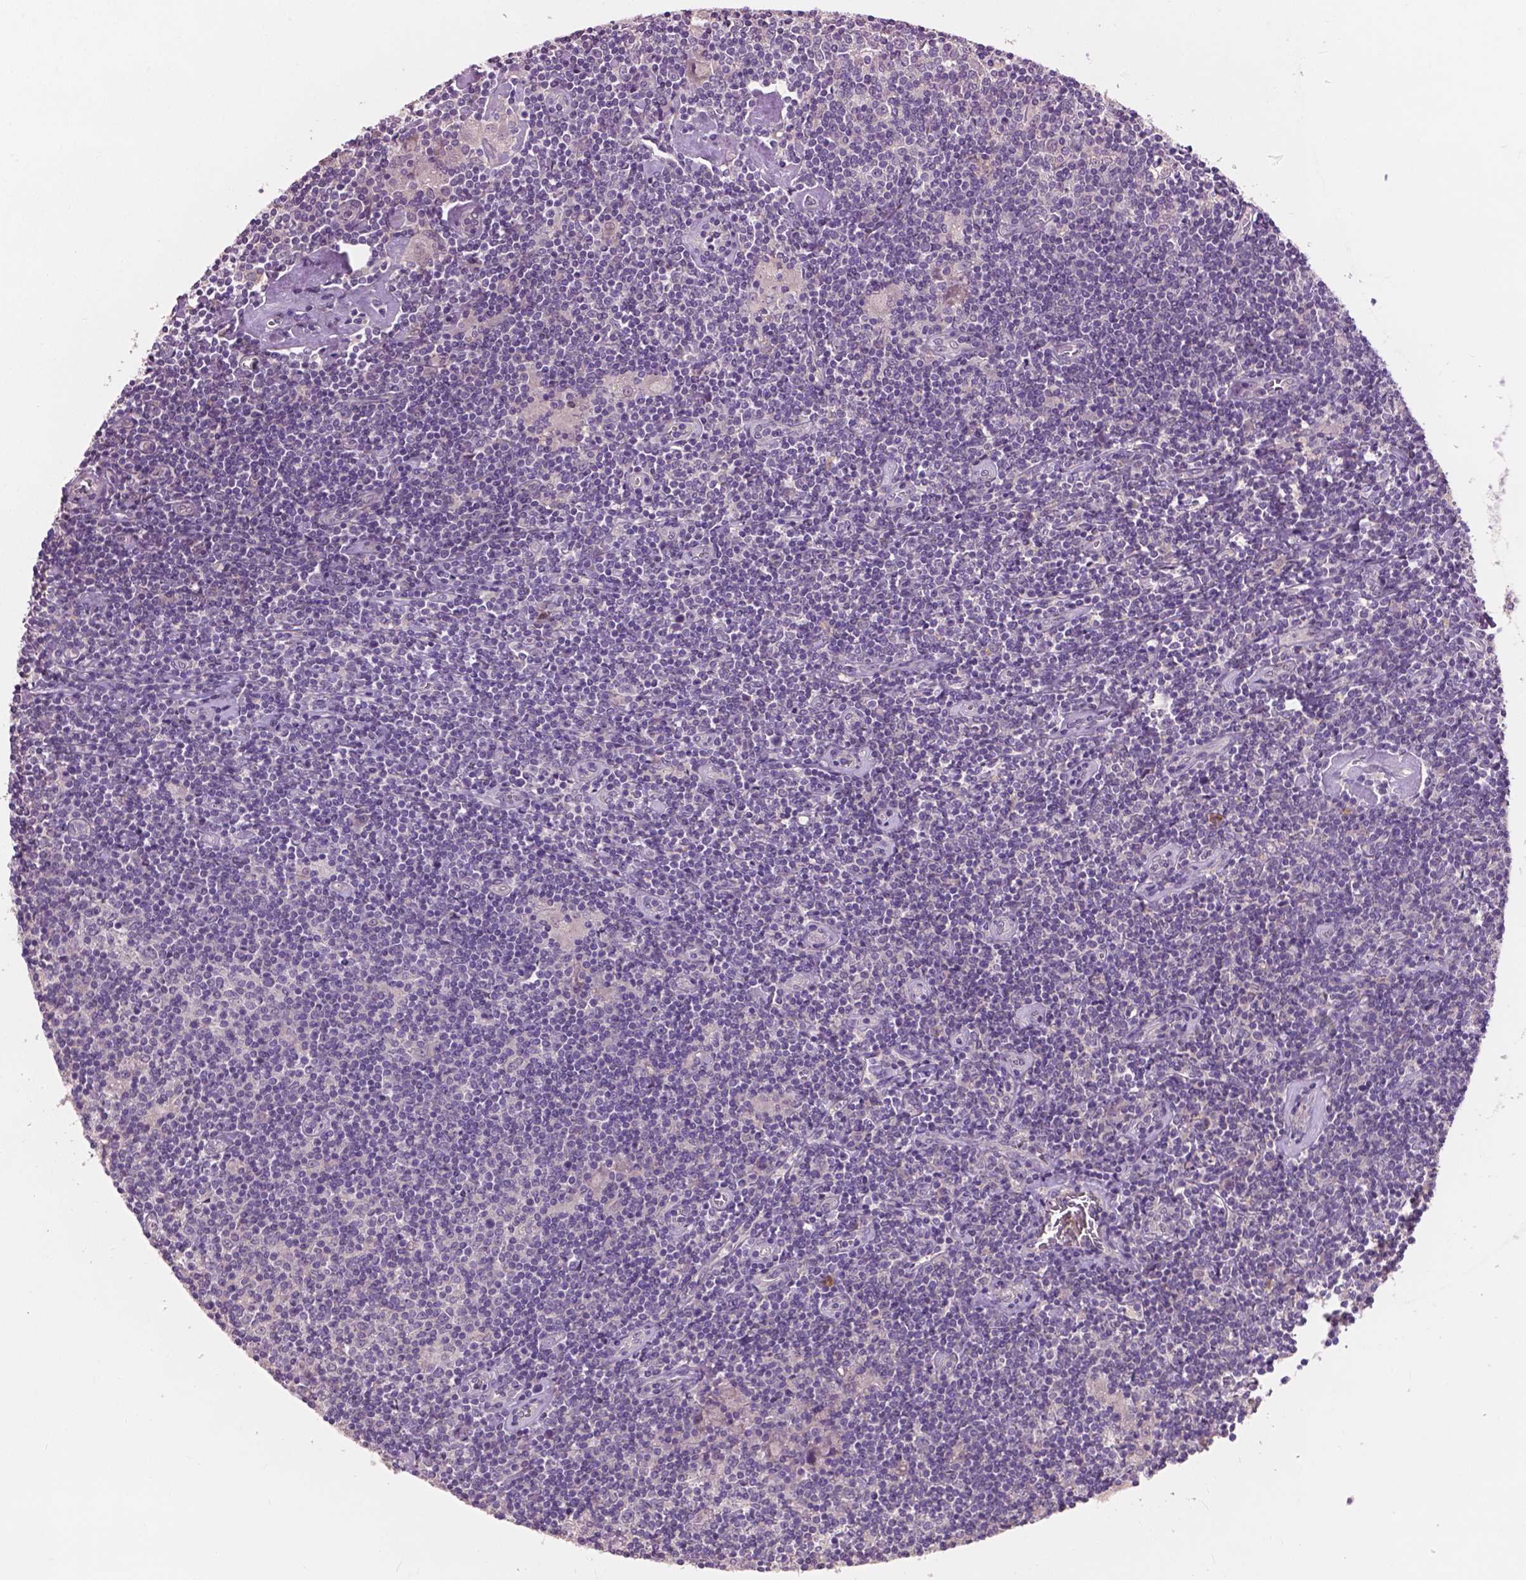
{"staining": {"intensity": "negative", "quantity": "none", "location": "none"}, "tissue": "lymphoma", "cell_type": "Tumor cells", "image_type": "cancer", "snomed": [{"axis": "morphology", "description": "Hodgkin's disease, NOS"}, {"axis": "topography", "description": "Lymph node"}], "caption": "High power microscopy micrograph of an IHC image of Hodgkin's disease, revealing no significant positivity in tumor cells. Nuclei are stained in blue.", "gene": "KRT17", "patient": {"sex": "male", "age": 40}}